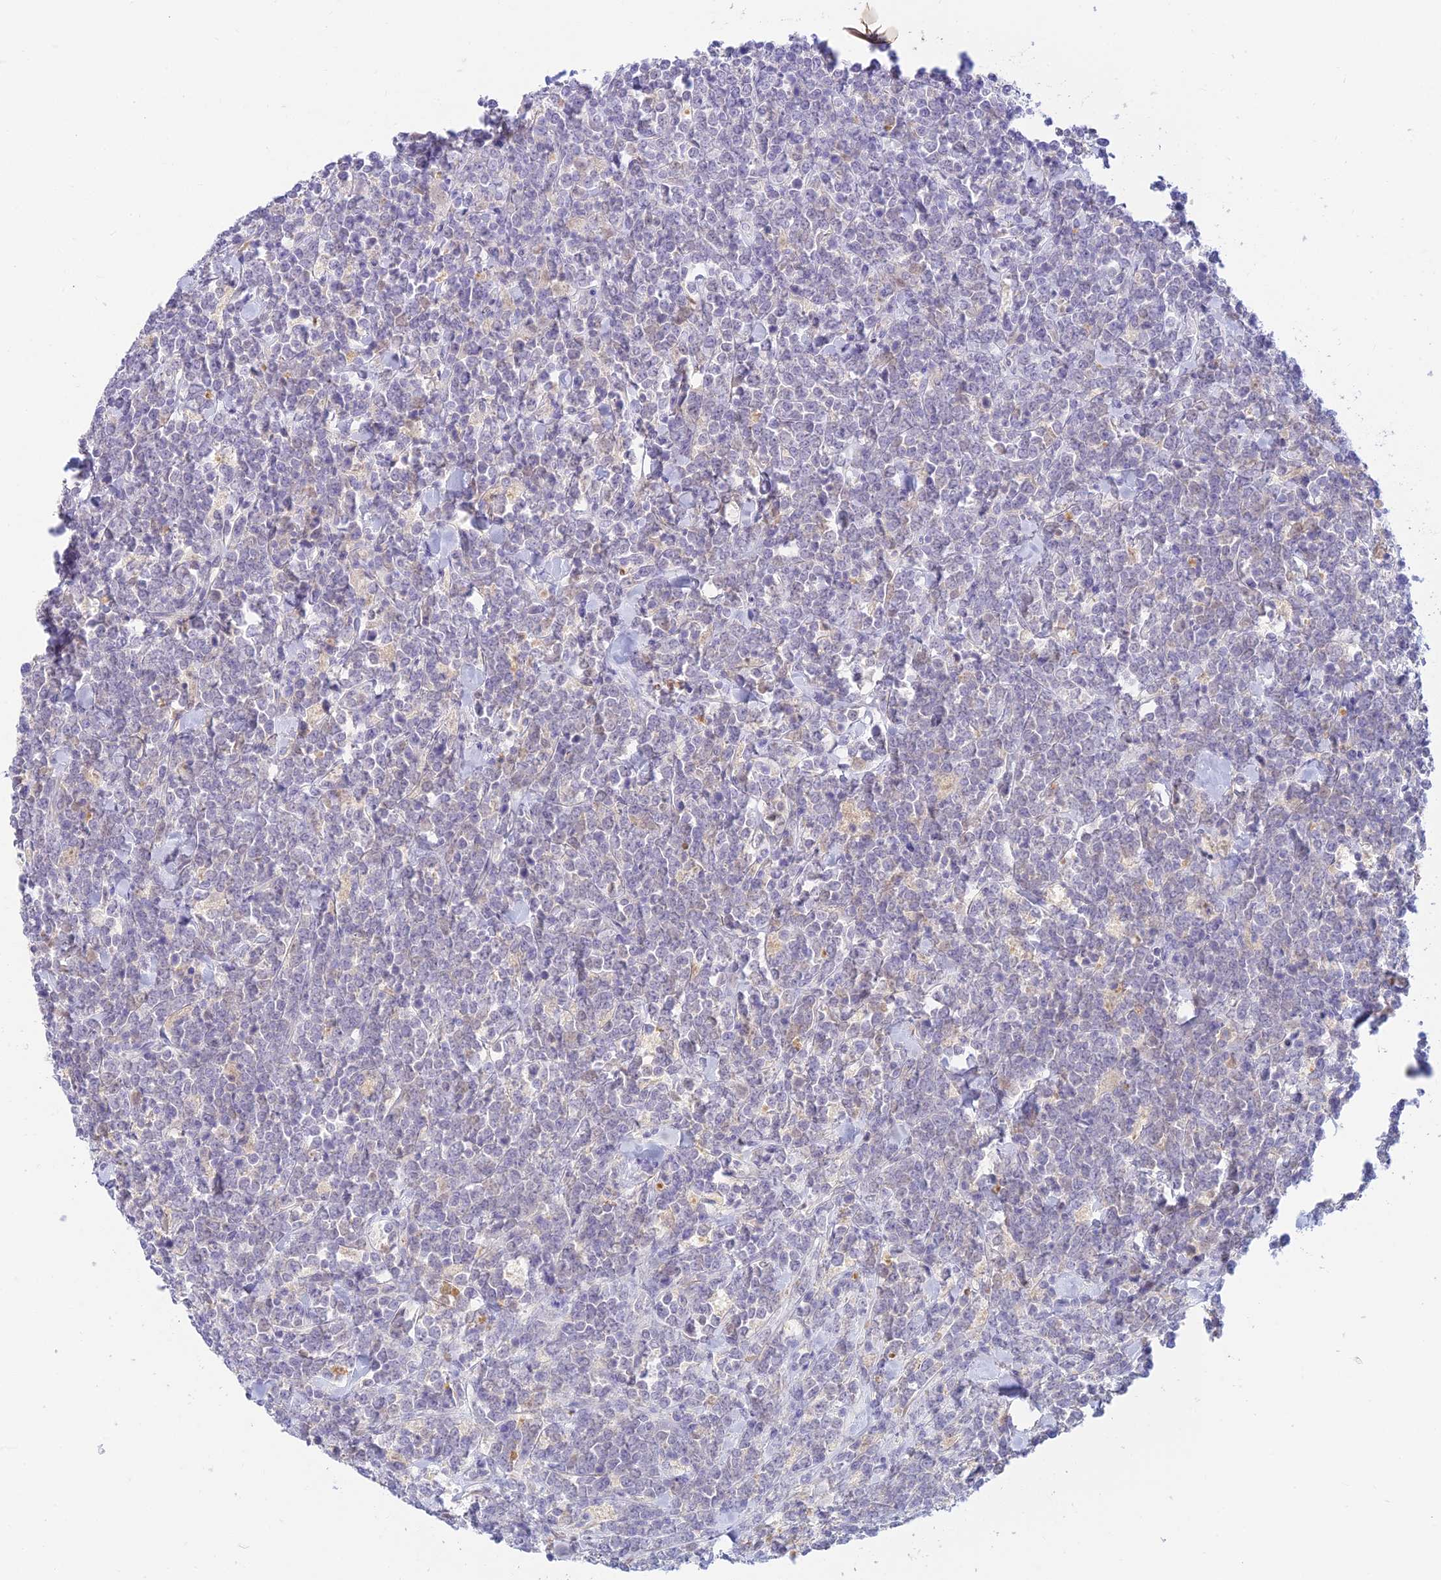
{"staining": {"intensity": "negative", "quantity": "none", "location": "none"}, "tissue": "lymphoma", "cell_type": "Tumor cells", "image_type": "cancer", "snomed": [{"axis": "morphology", "description": "Malignant lymphoma, non-Hodgkin's type, High grade"}, {"axis": "topography", "description": "Small intestine"}], "caption": "This histopathology image is of lymphoma stained with IHC to label a protein in brown with the nuclei are counter-stained blue. There is no expression in tumor cells. Brightfield microscopy of IHC stained with DAB (3,3'-diaminobenzidine) (brown) and hematoxylin (blue), captured at high magnification.", "gene": "INTS13", "patient": {"sex": "male", "age": 8}}